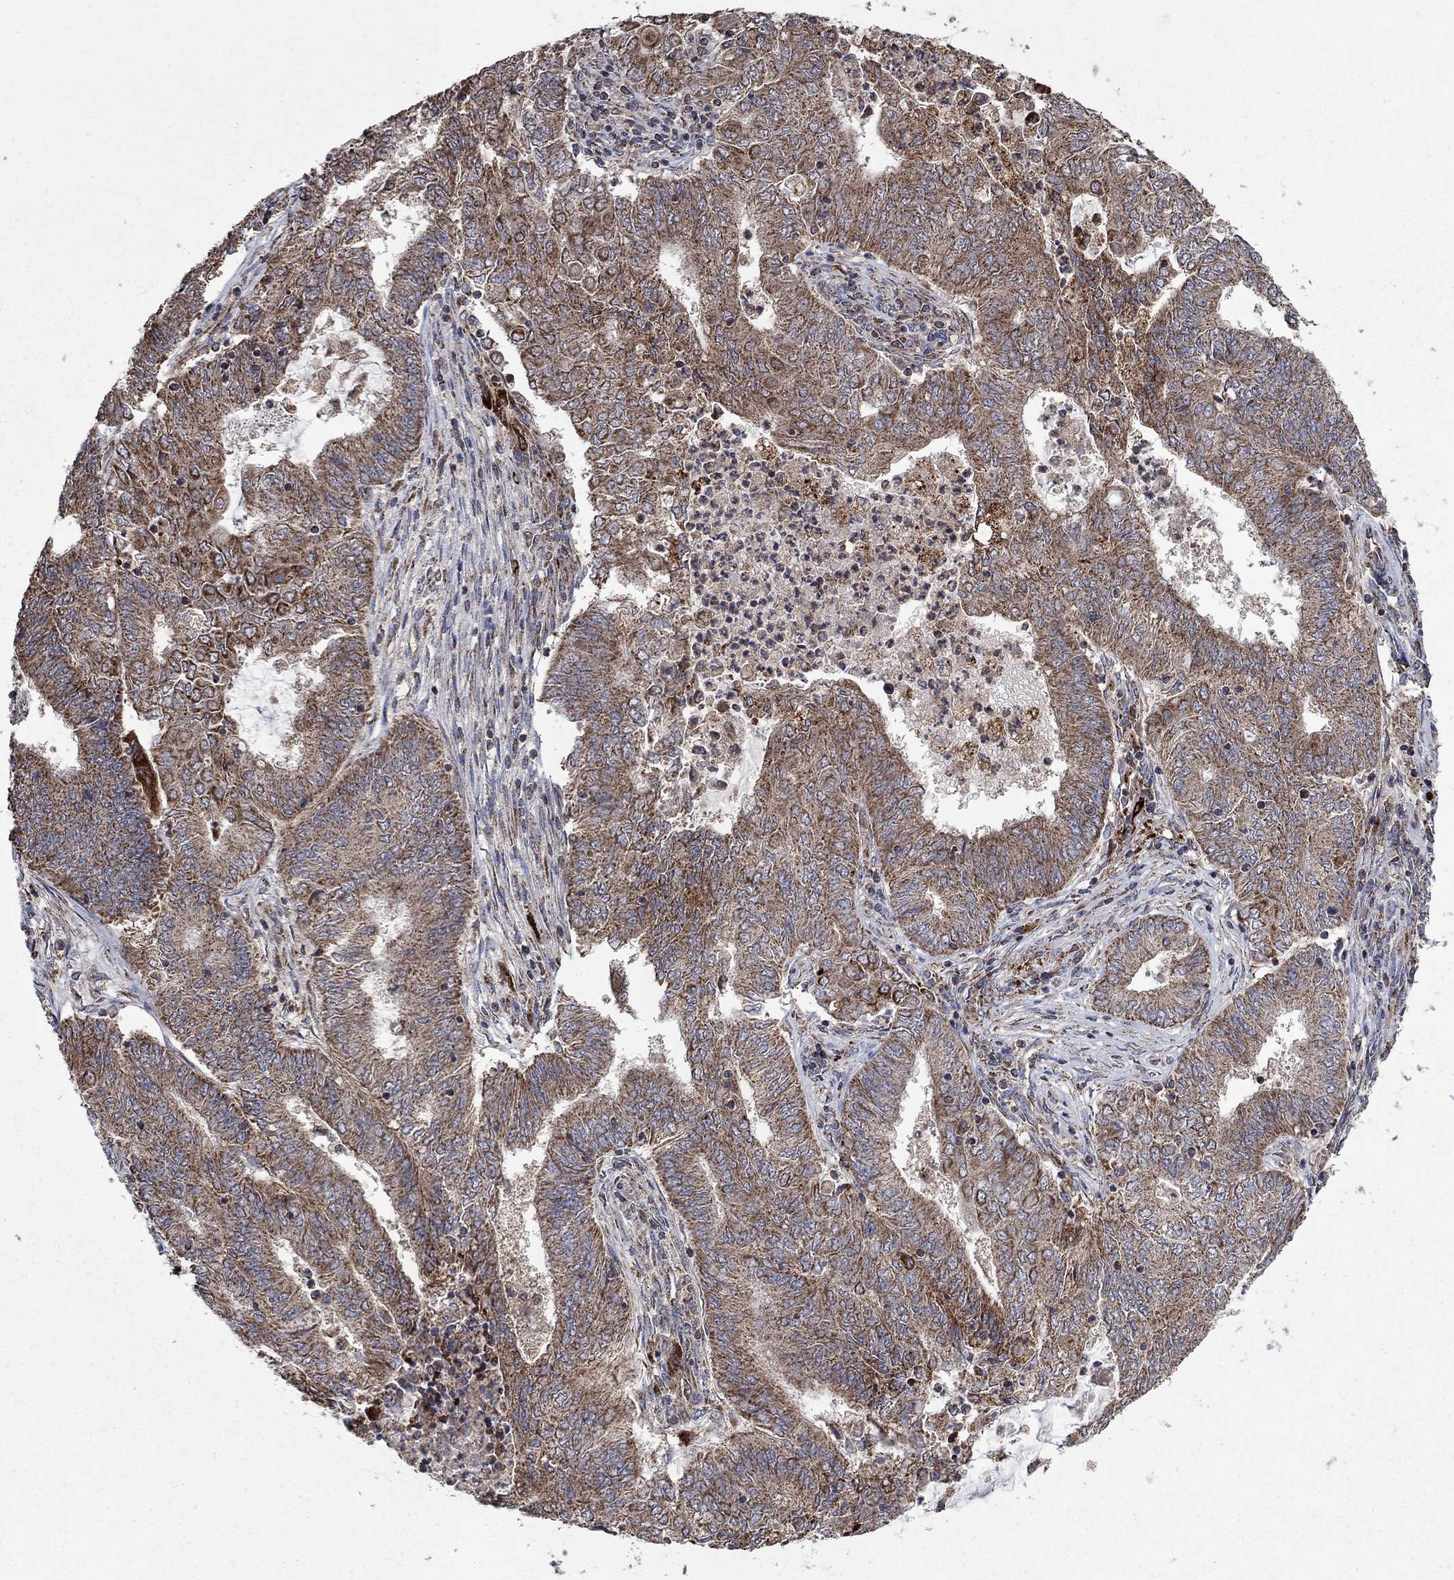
{"staining": {"intensity": "moderate", "quantity": ">75%", "location": "cytoplasmic/membranous"}, "tissue": "endometrial cancer", "cell_type": "Tumor cells", "image_type": "cancer", "snomed": [{"axis": "morphology", "description": "Adenocarcinoma, NOS"}, {"axis": "topography", "description": "Endometrium"}], "caption": "Immunohistochemistry staining of adenocarcinoma (endometrial), which exhibits medium levels of moderate cytoplasmic/membranous positivity in approximately >75% of tumor cells indicating moderate cytoplasmic/membranous protein staining. The staining was performed using DAB (brown) for protein detection and nuclei were counterstained in hematoxylin (blue).", "gene": "DPH1", "patient": {"sex": "female", "age": 62}}